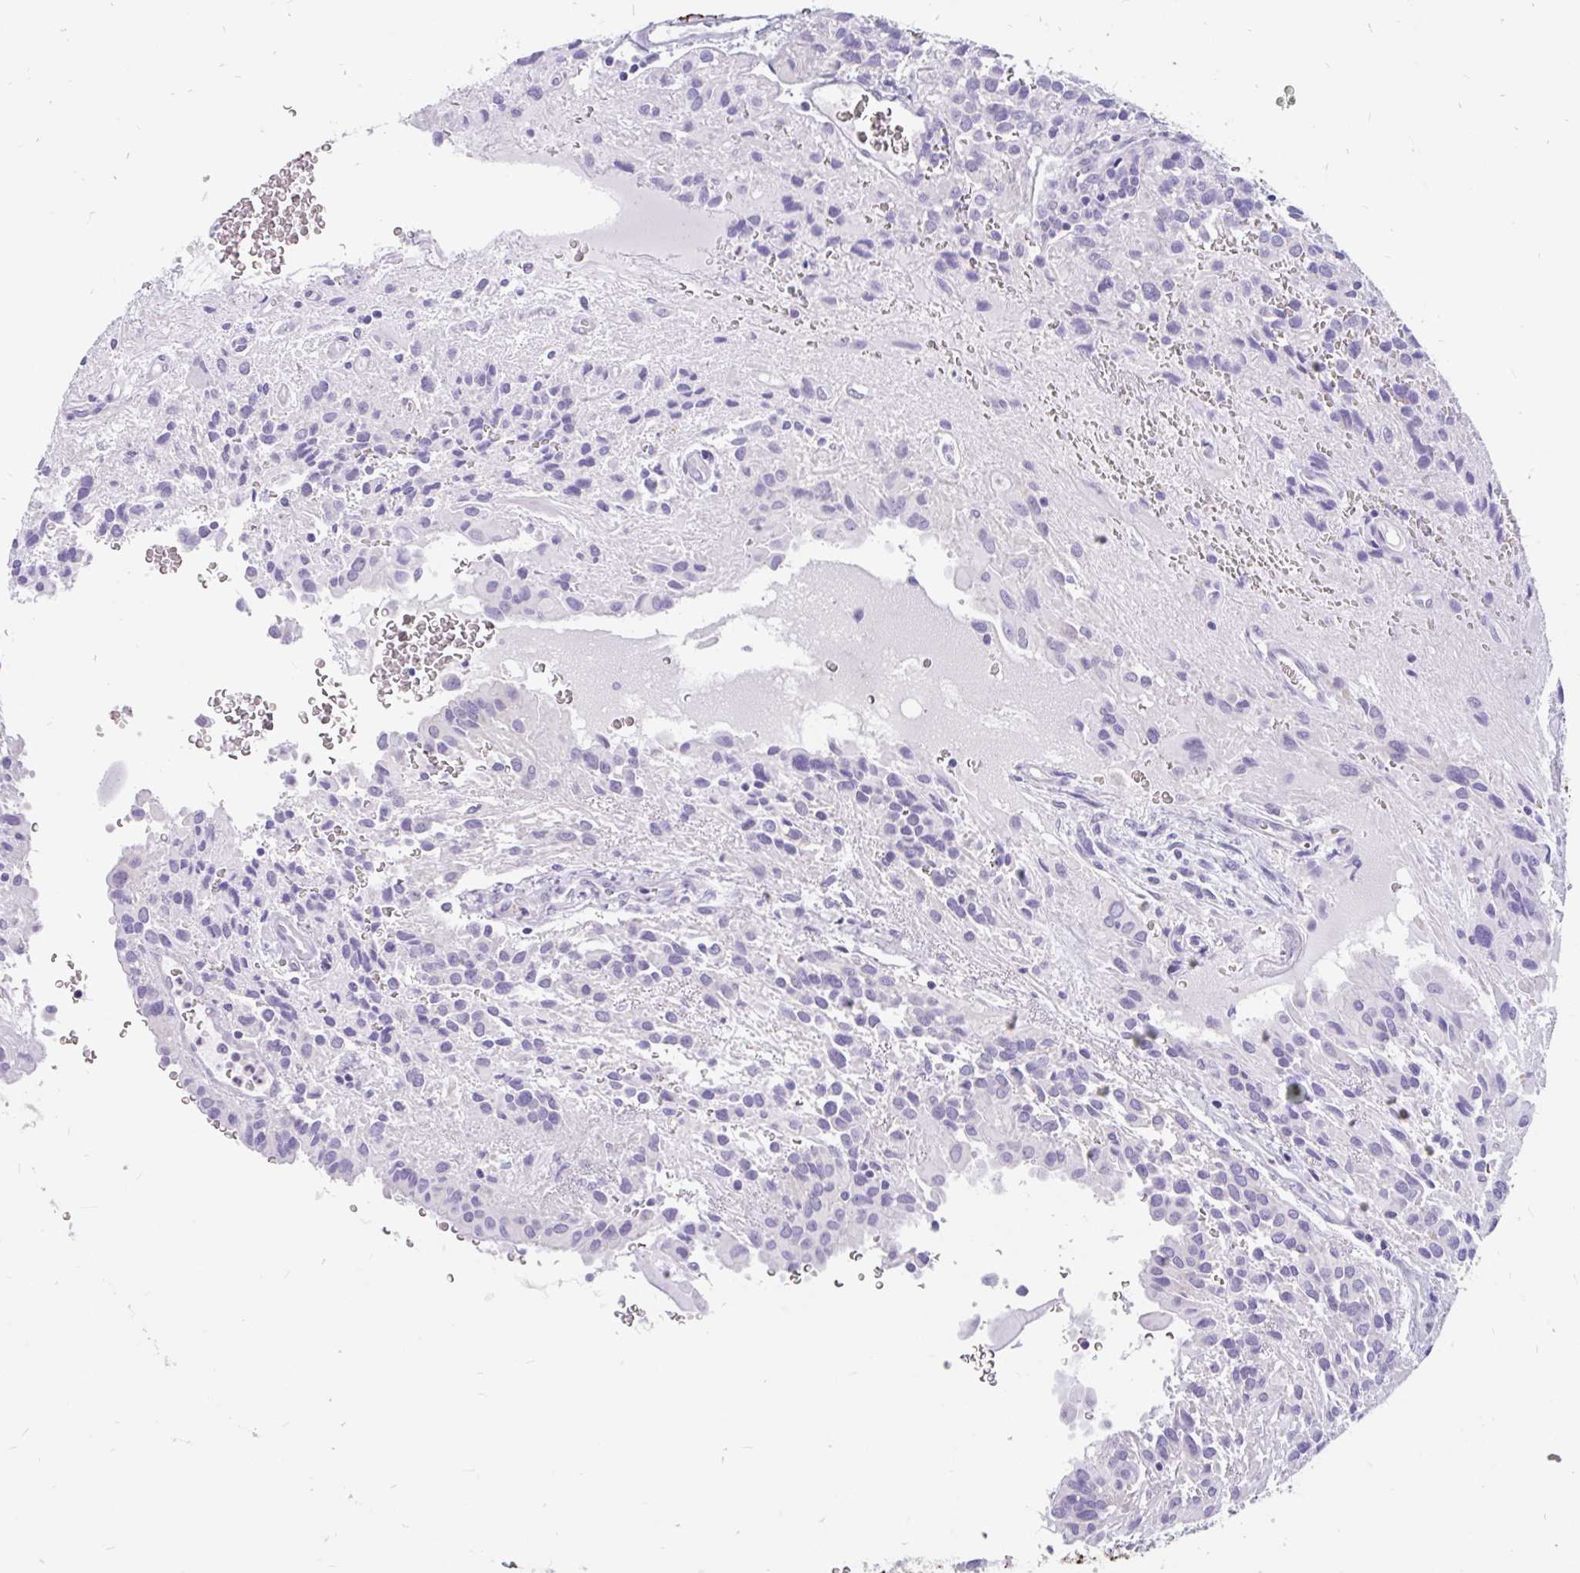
{"staining": {"intensity": "negative", "quantity": "none", "location": "none"}, "tissue": "glioma", "cell_type": "Tumor cells", "image_type": "cancer", "snomed": [{"axis": "morphology", "description": "Glioma, malignant, Low grade"}, {"axis": "topography", "description": "Brain"}], "caption": "A micrograph of human malignant low-grade glioma is negative for staining in tumor cells.", "gene": "KIAA2013", "patient": {"sex": "male", "age": 56}}